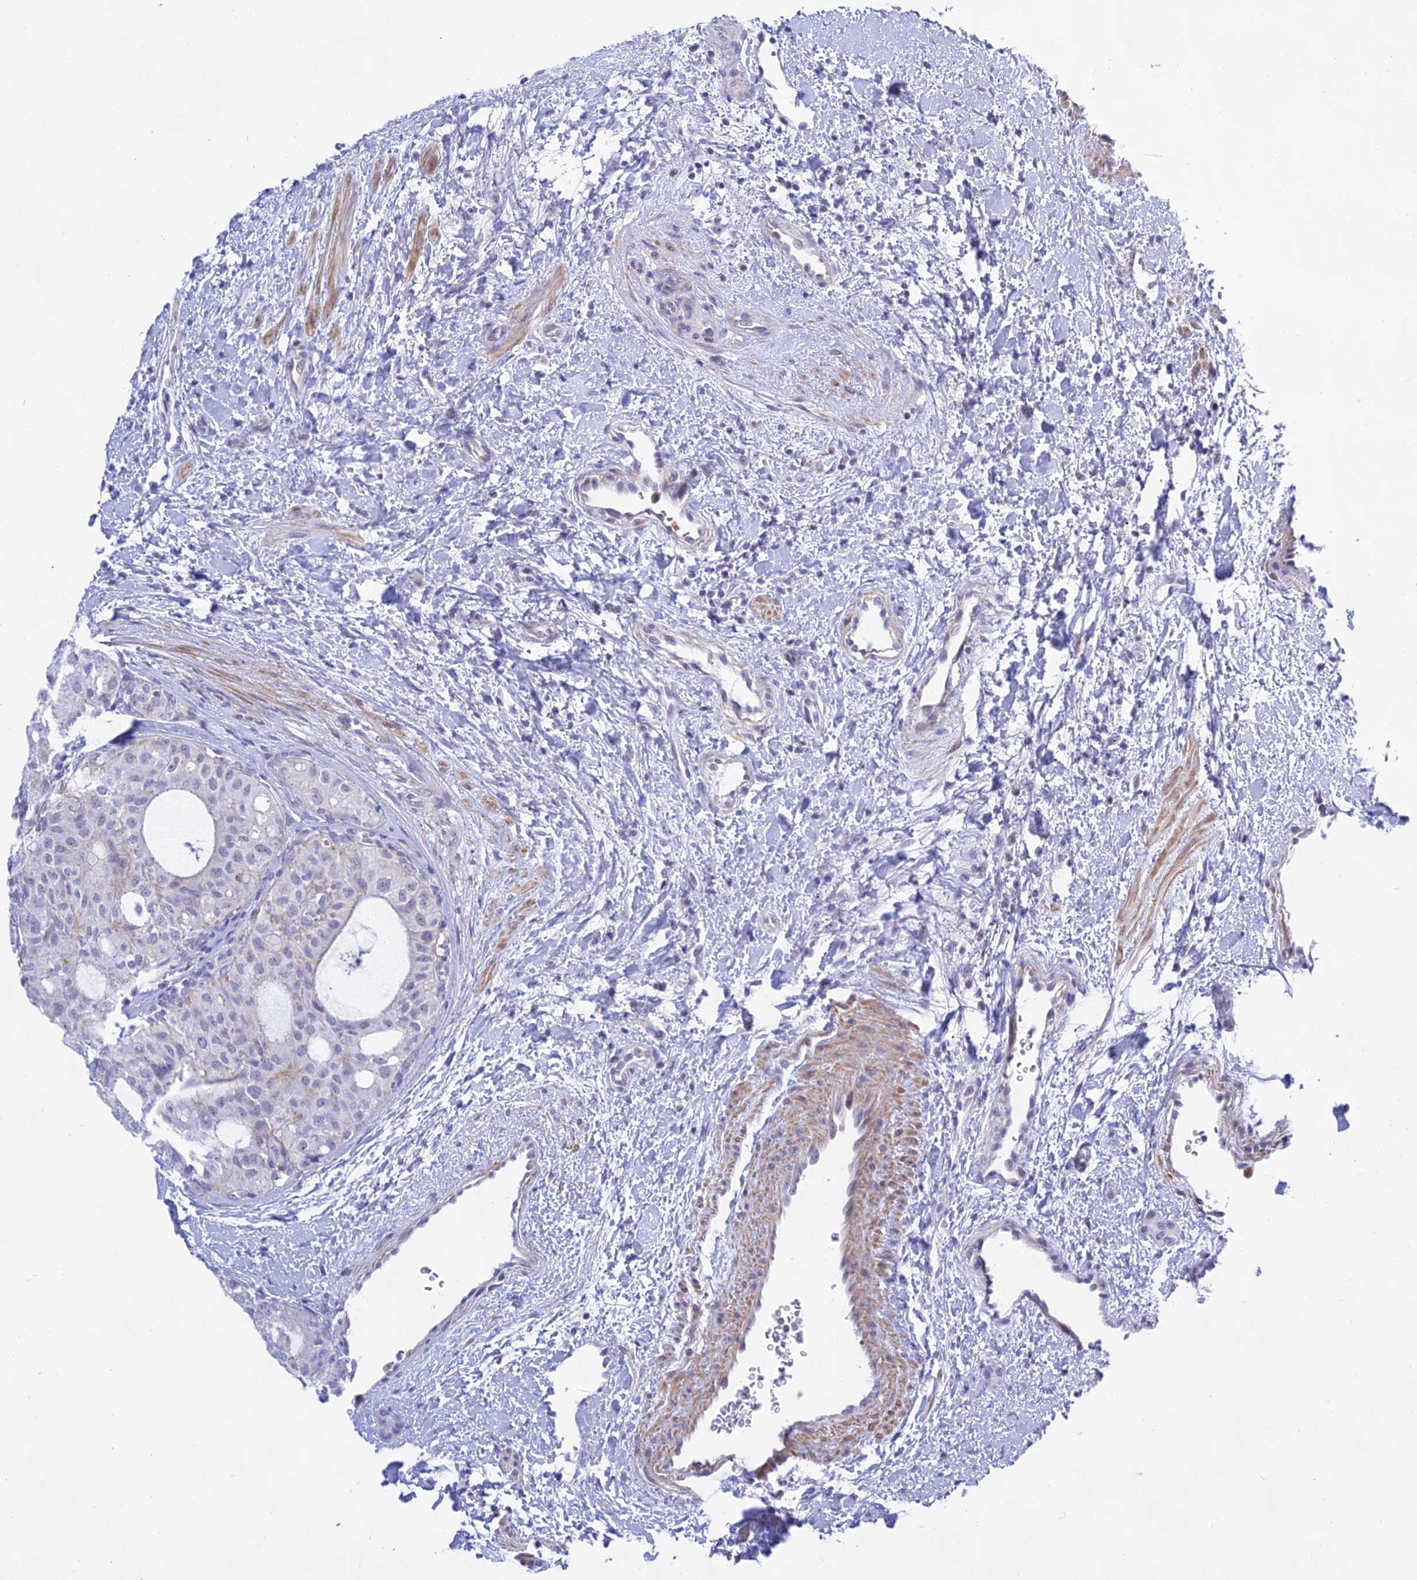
{"staining": {"intensity": "weak", "quantity": "<25%", "location": "cytoplasmic/membranous"}, "tissue": "thyroid cancer", "cell_type": "Tumor cells", "image_type": "cancer", "snomed": [{"axis": "morphology", "description": "Follicular adenoma carcinoma, NOS"}, {"axis": "topography", "description": "Thyroid gland"}], "caption": "A high-resolution photomicrograph shows immunohistochemistry staining of thyroid follicular adenoma carcinoma, which demonstrates no significant positivity in tumor cells. The staining is performed using DAB (3,3'-diaminobenzidine) brown chromogen with nuclei counter-stained in using hematoxylin.", "gene": "KRR1", "patient": {"sex": "male", "age": 75}}